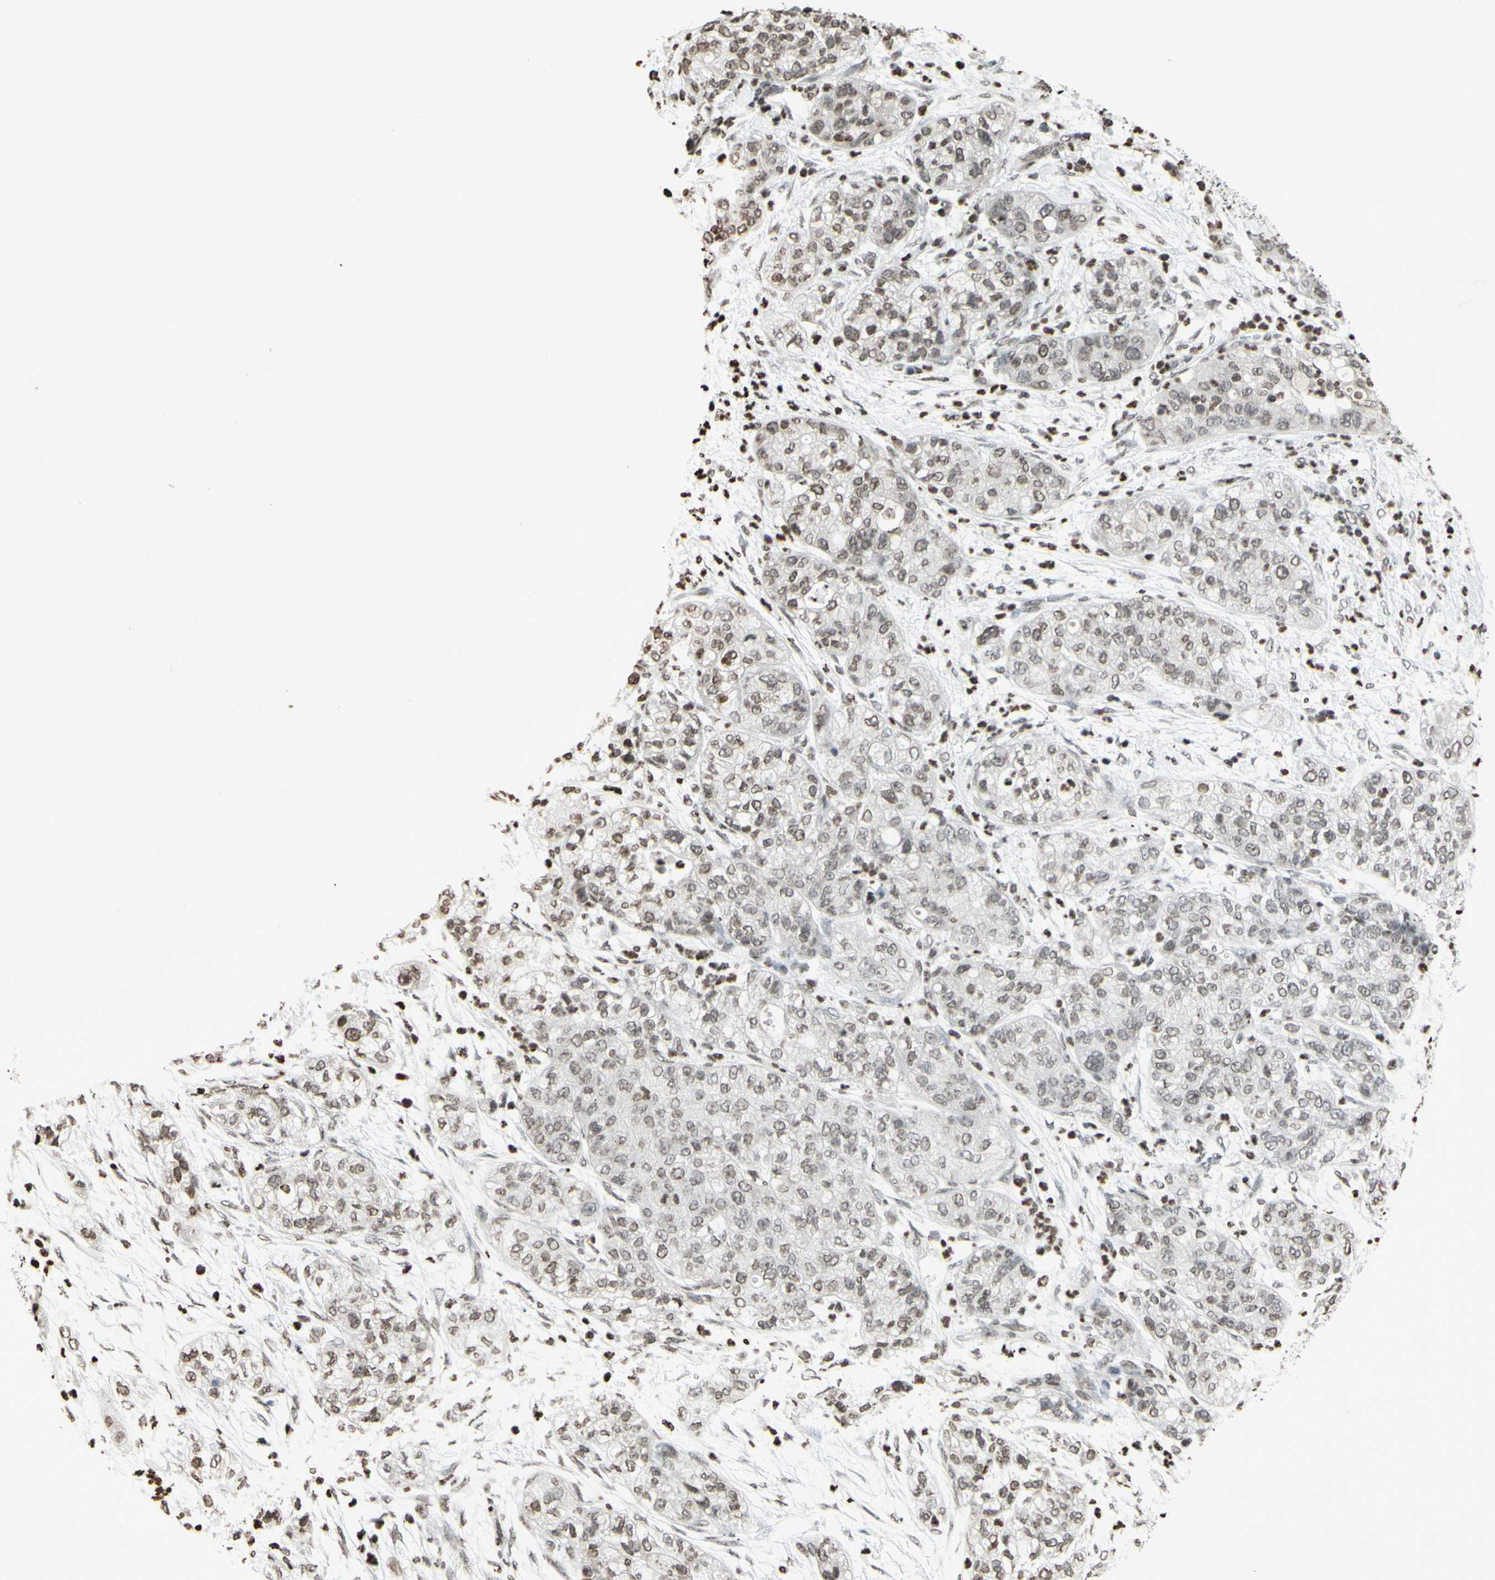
{"staining": {"intensity": "weak", "quantity": "25%-75%", "location": "cytoplasmic/membranous"}, "tissue": "pancreatic cancer", "cell_type": "Tumor cells", "image_type": "cancer", "snomed": [{"axis": "morphology", "description": "Adenocarcinoma, NOS"}, {"axis": "topography", "description": "Pancreas"}], "caption": "Human adenocarcinoma (pancreatic) stained with a protein marker shows weak staining in tumor cells.", "gene": "CD79B", "patient": {"sex": "female", "age": 78}}